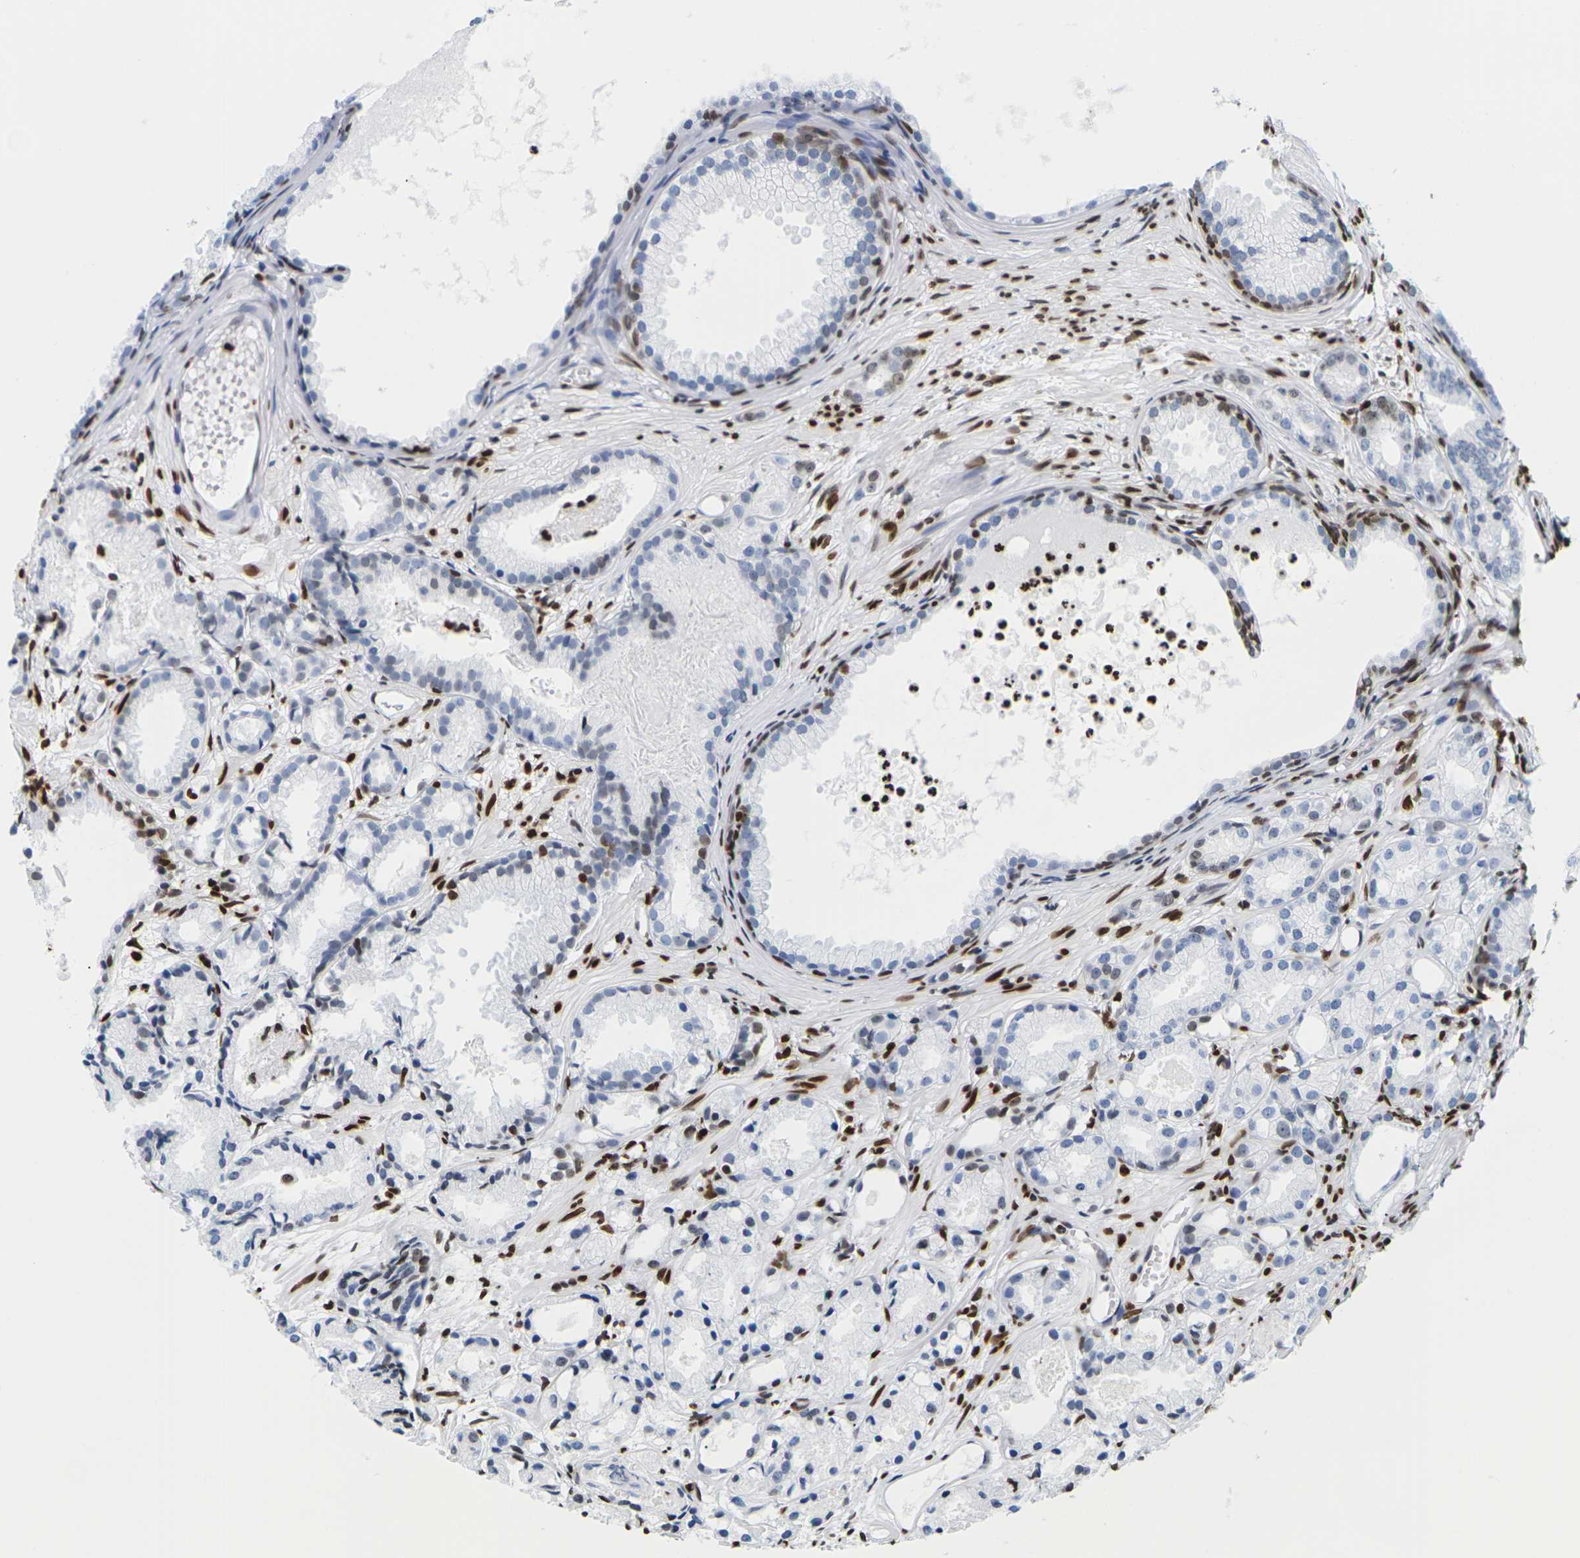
{"staining": {"intensity": "weak", "quantity": "<25%", "location": "nuclear"}, "tissue": "prostate cancer", "cell_type": "Tumor cells", "image_type": "cancer", "snomed": [{"axis": "morphology", "description": "Adenocarcinoma, Low grade"}, {"axis": "topography", "description": "Prostate"}], "caption": "Immunohistochemical staining of adenocarcinoma (low-grade) (prostate) demonstrates no significant positivity in tumor cells.", "gene": "H2AC21", "patient": {"sex": "male", "age": 72}}